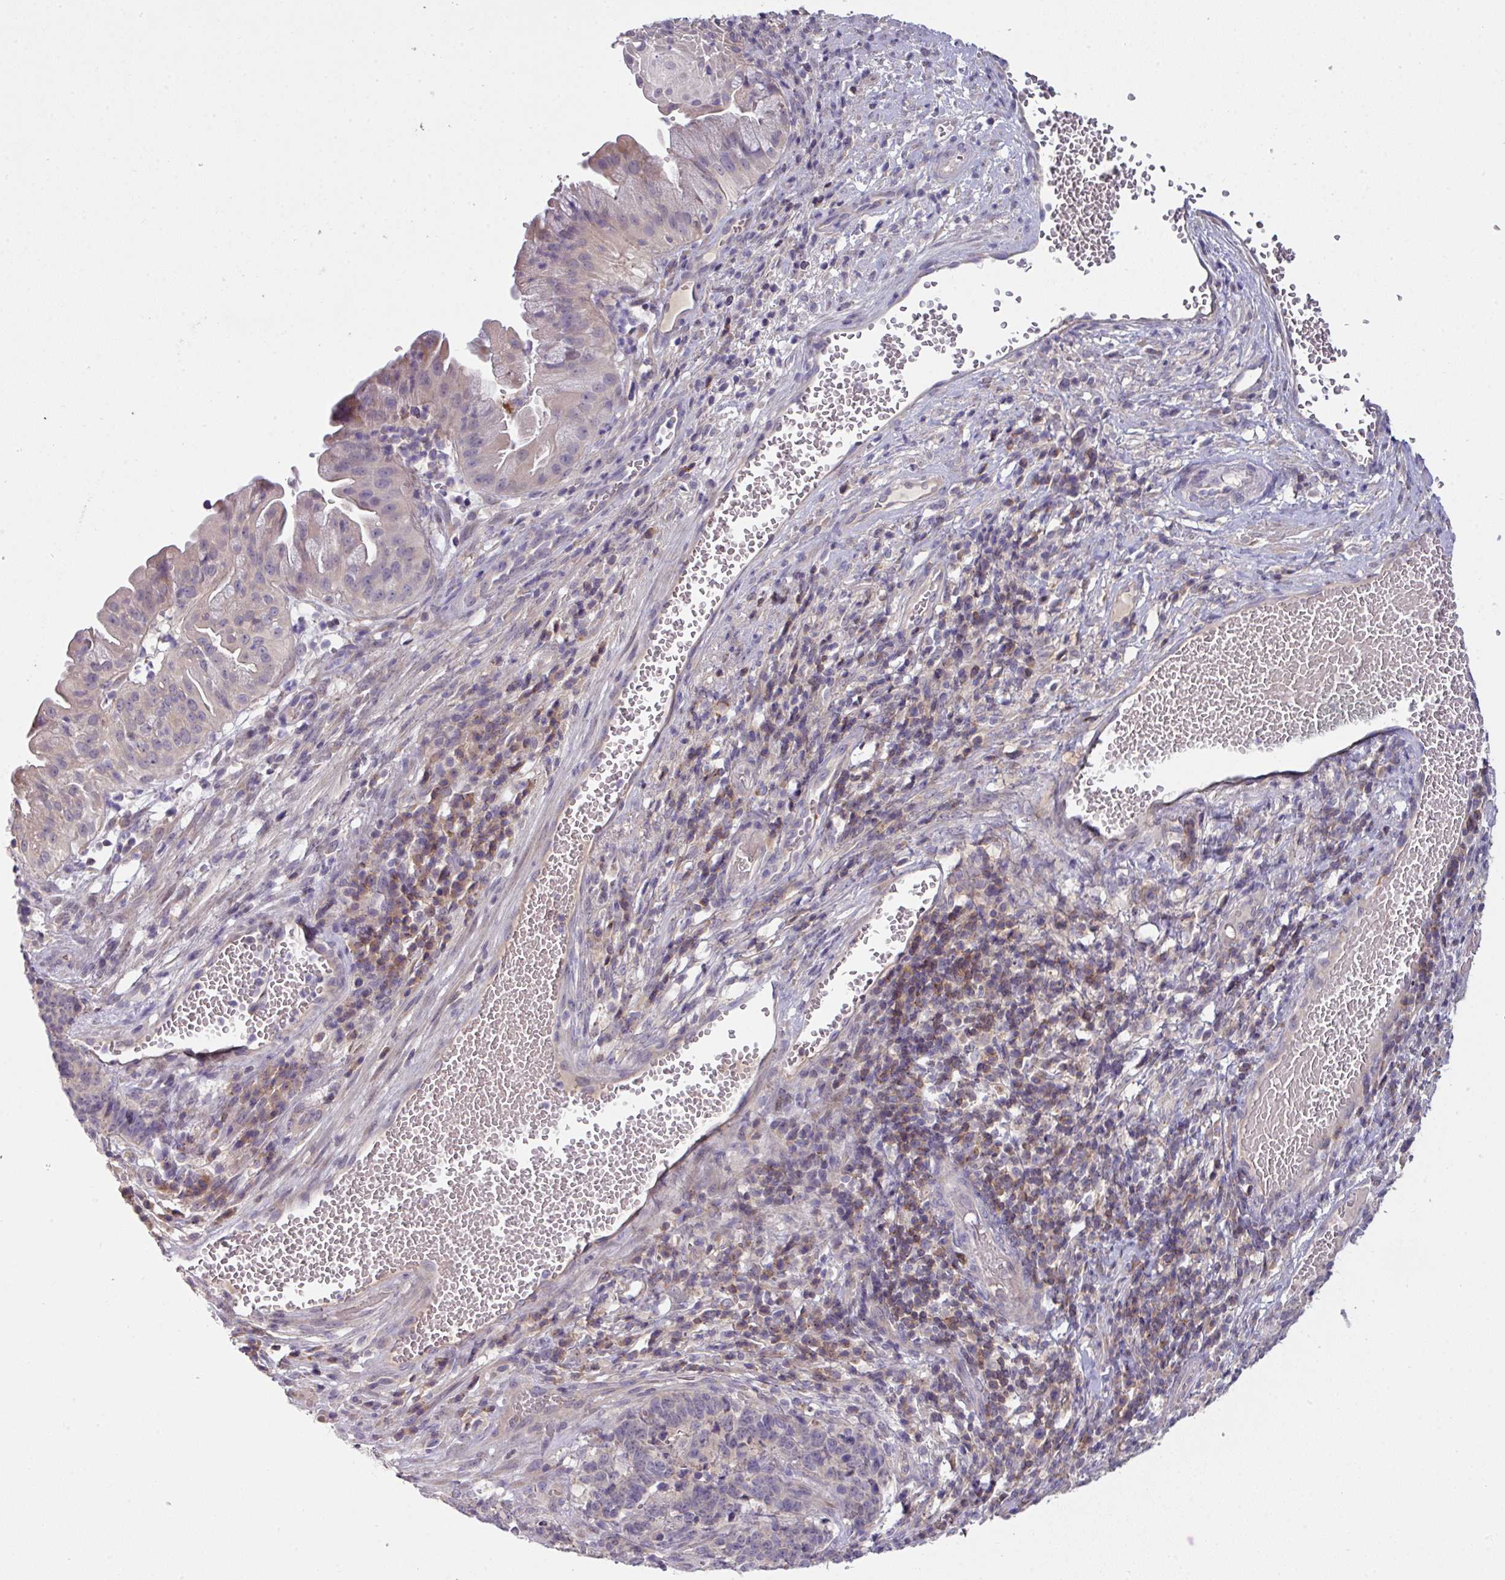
{"staining": {"intensity": "negative", "quantity": "none", "location": "none"}, "tissue": "cervical cancer", "cell_type": "Tumor cells", "image_type": "cancer", "snomed": [{"axis": "morphology", "description": "Squamous cell carcinoma, NOS"}, {"axis": "topography", "description": "Cervix"}], "caption": "A photomicrograph of human cervical cancer is negative for staining in tumor cells. (DAB (3,3'-diaminobenzidine) immunohistochemistry, high magnification).", "gene": "SLAMF6", "patient": {"sex": "female", "age": 29}}